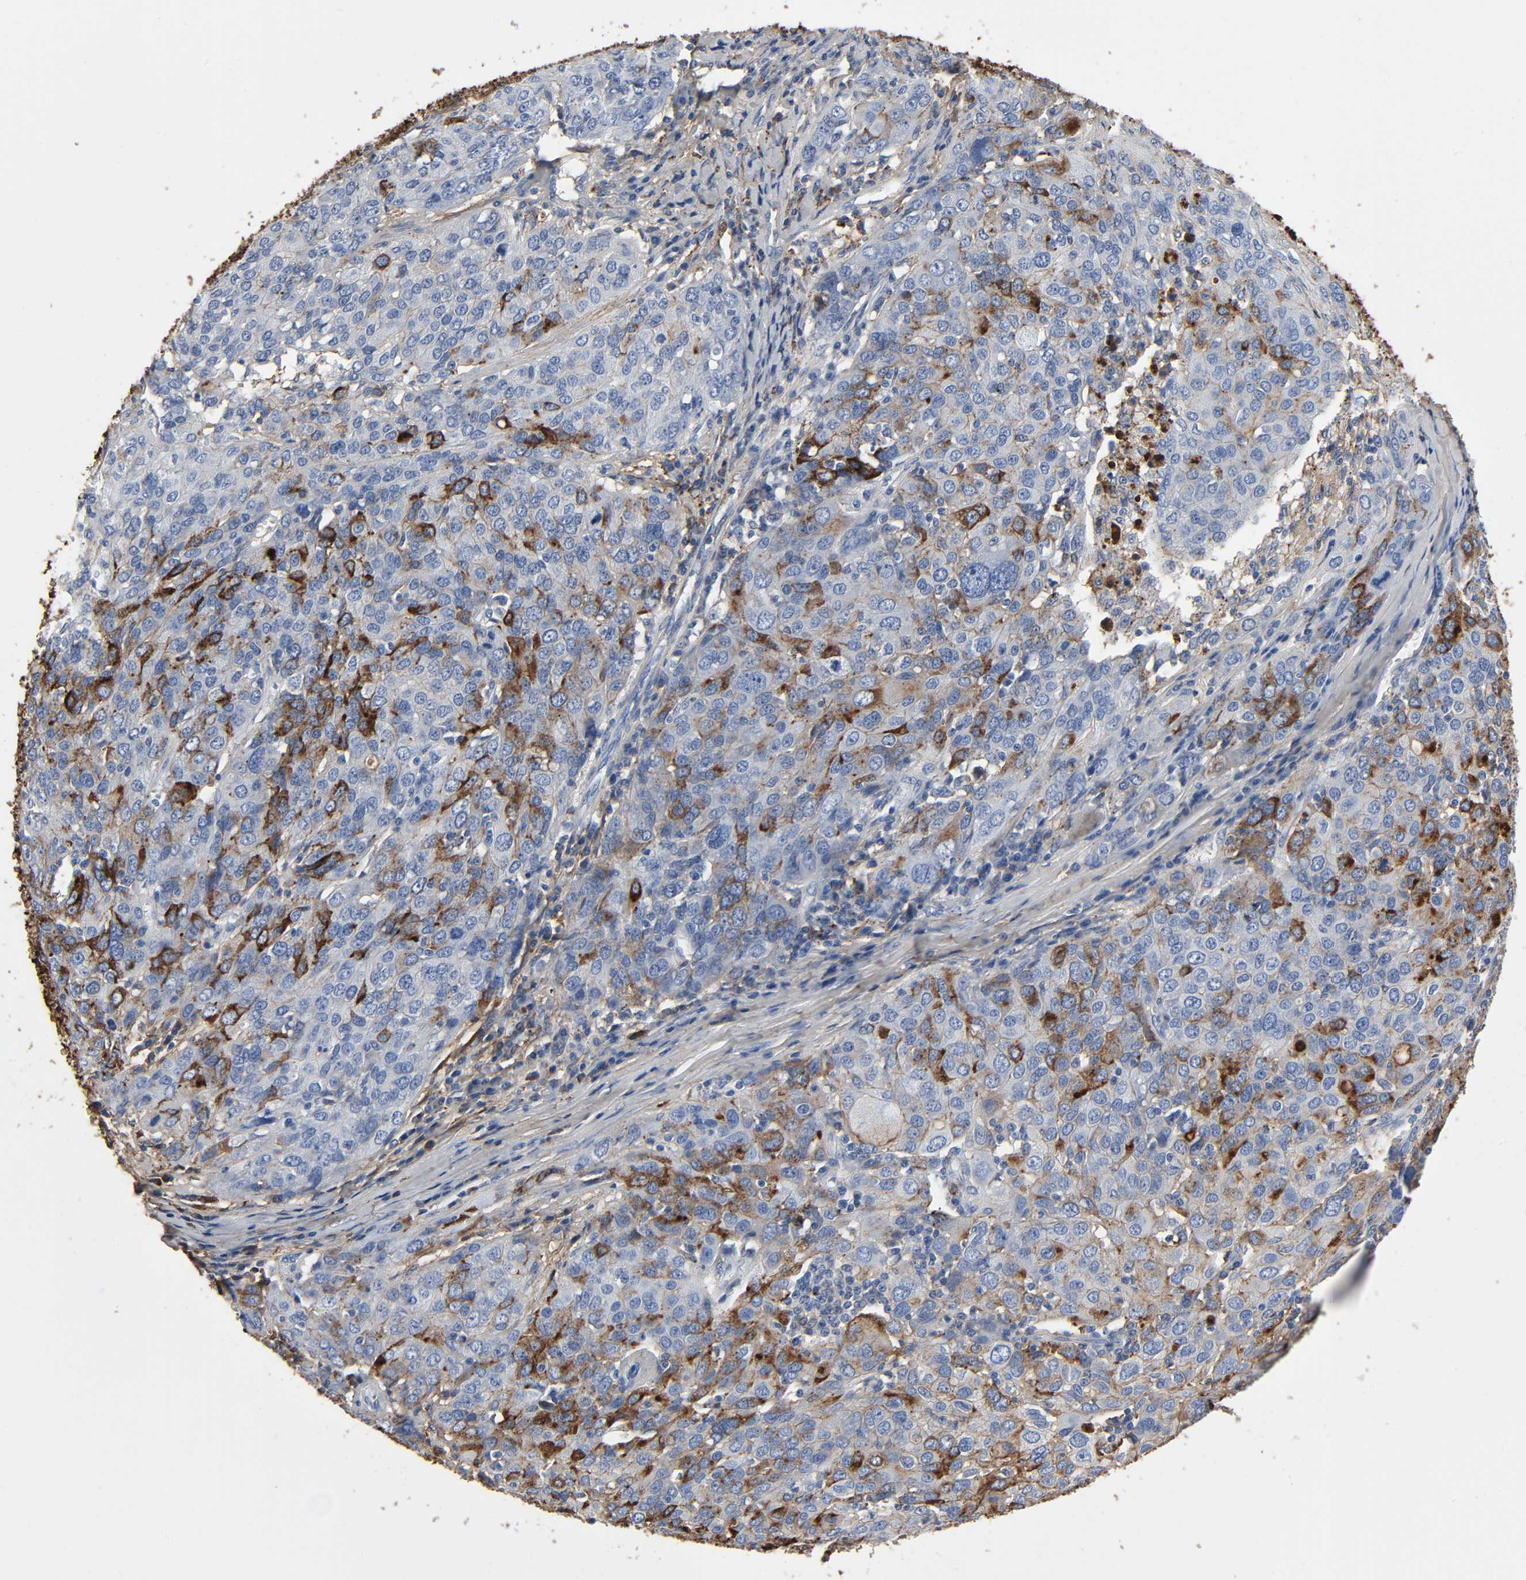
{"staining": {"intensity": "moderate", "quantity": "25%-75%", "location": "cytoplasmic/membranous"}, "tissue": "ovarian cancer", "cell_type": "Tumor cells", "image_type": "cancer", "snomed": [{"axis": "morphology", "description": "Carcinoma, endometroid"}, {"axis": "topography", "description": "Ovary"}], "caption": "Moderate cytoplasmic/membranous staining for a protein is seen in approximately 25%-75% of tumor cells of ovarian cancer (endometroid carcinoma) using IHC.", "gene": "C3", "patient": {"sex": "female", "age": 50}}